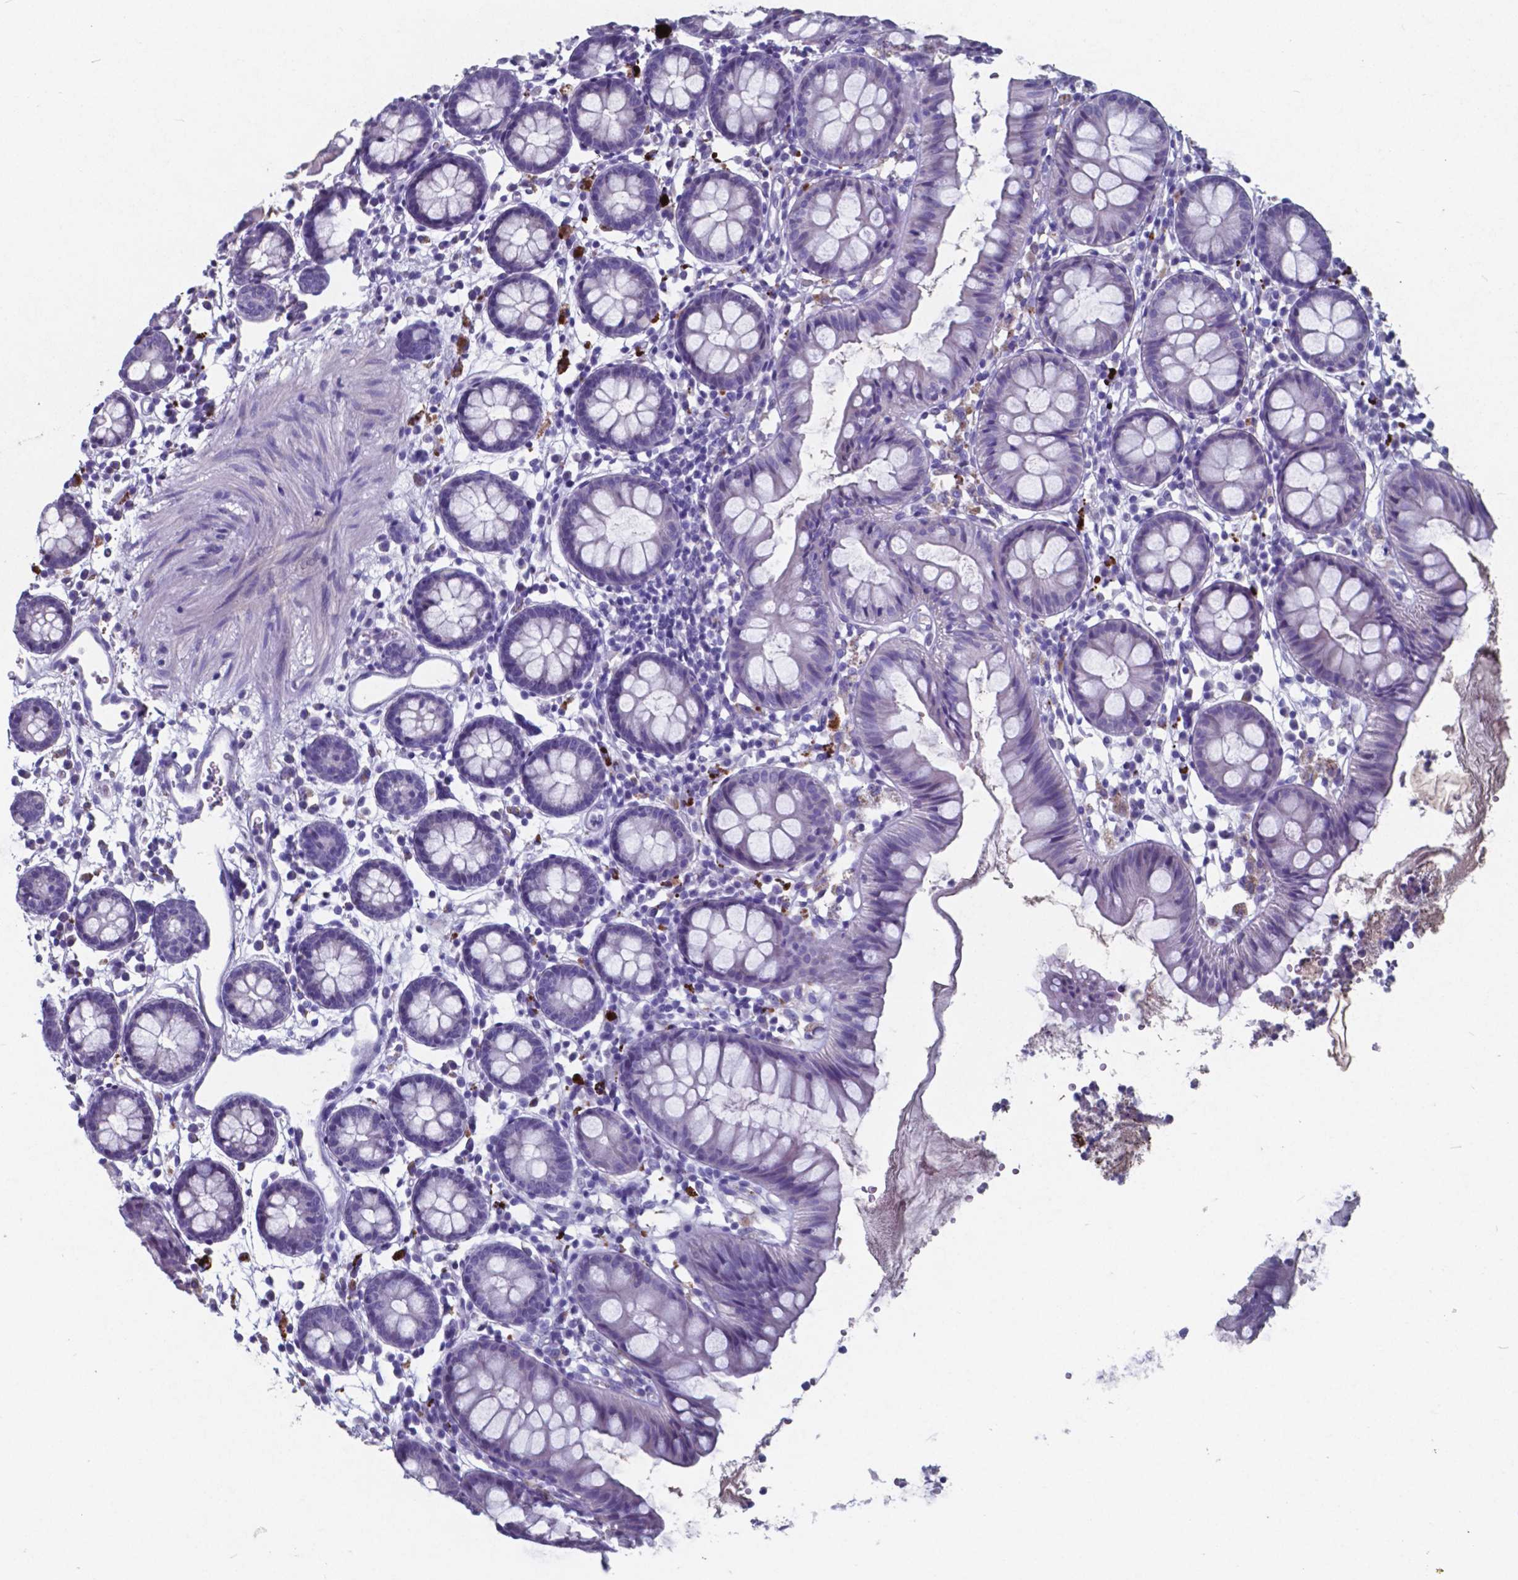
{"staining": {"intensity": "negative", "quantity": "none", "location": "none"}, "tissue": "colon", "cell_type": "Endothelial cells", "image_type": "normal", "snomed": [{"axis": "morphology", "description": "Normal tissue, NOS"}, {"axis": "topography", "description": "Colon"}], "caption": "The IHC histopathology image has no significant expression in endothelial cells of colon.", "gene": "TTR", "patient": {"sex": "female", "age": 84}}